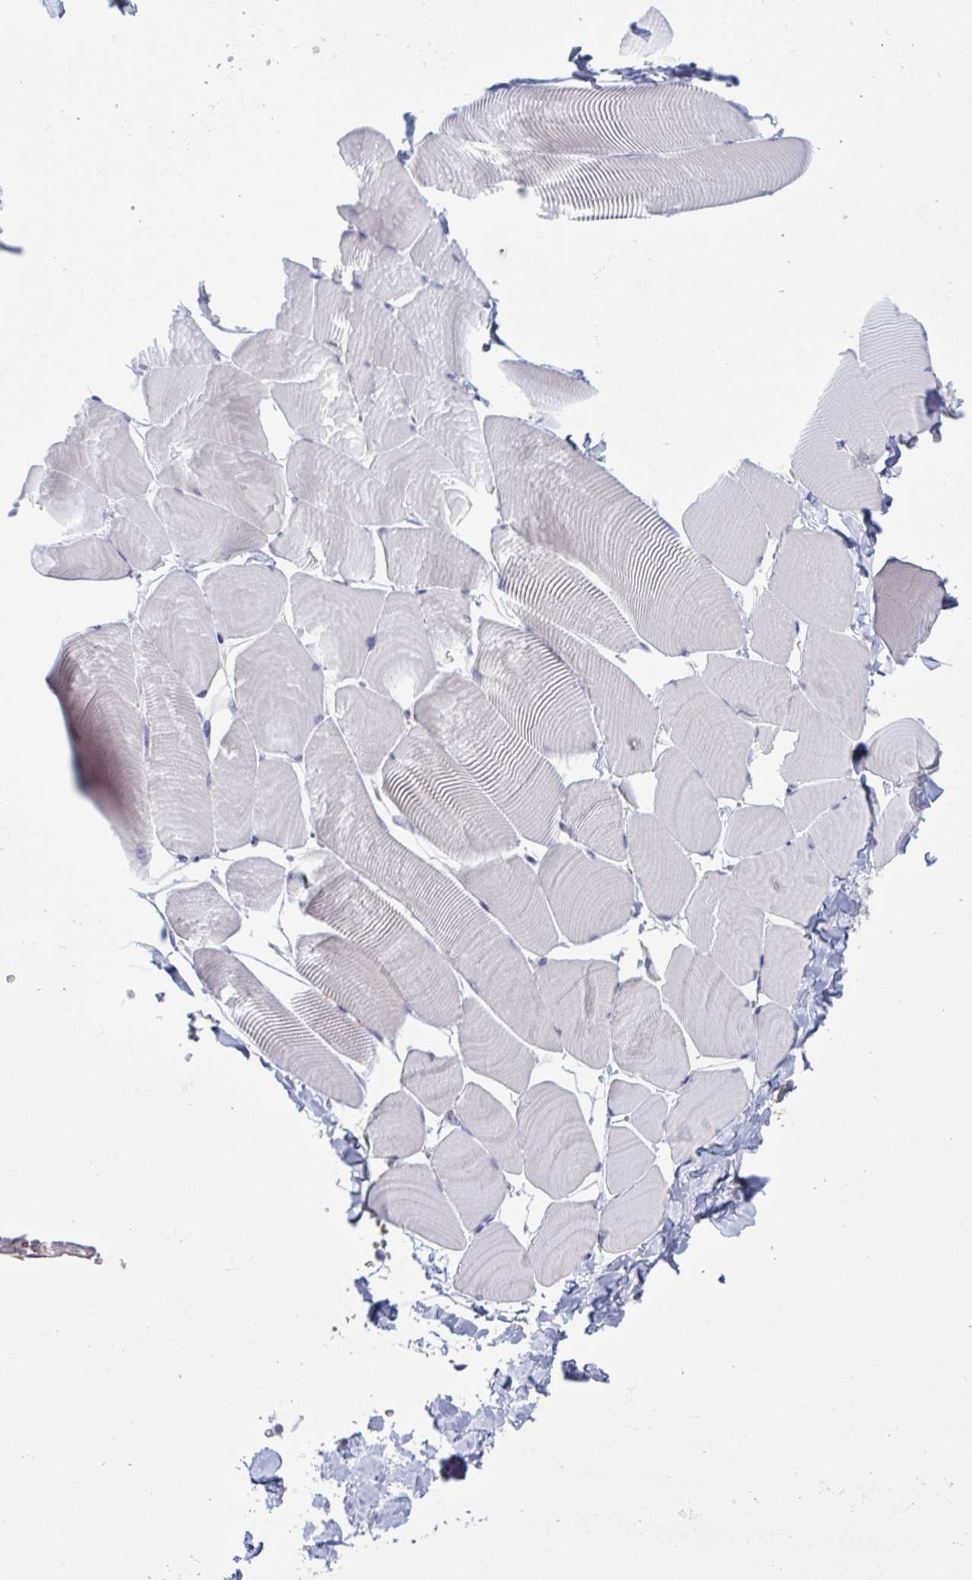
{"staining": {"intensity": "negative", "quantity": "none", "location": "none"}, "tissue": "skeletal muscle", "cell_type": "Myocytes", "image_type": "normal", "snomed": [{"axis": "morphology", "description": "Normal tissue, NOS"}, {"axis": "topography", "description": "Skeletal muscle"}], "caption": "An immunohistochemistry histopathology image of unremarkable skeletal muscle is shown. There is no staining in myocytes of skeletal muscle. (DAB (3,3'-diaminobenzidine) immunohistochemistry (IHC) with hematoxylin counter stain).", "gene": "HSD11B2", "patient": {"sex": "male", "age": 25}}